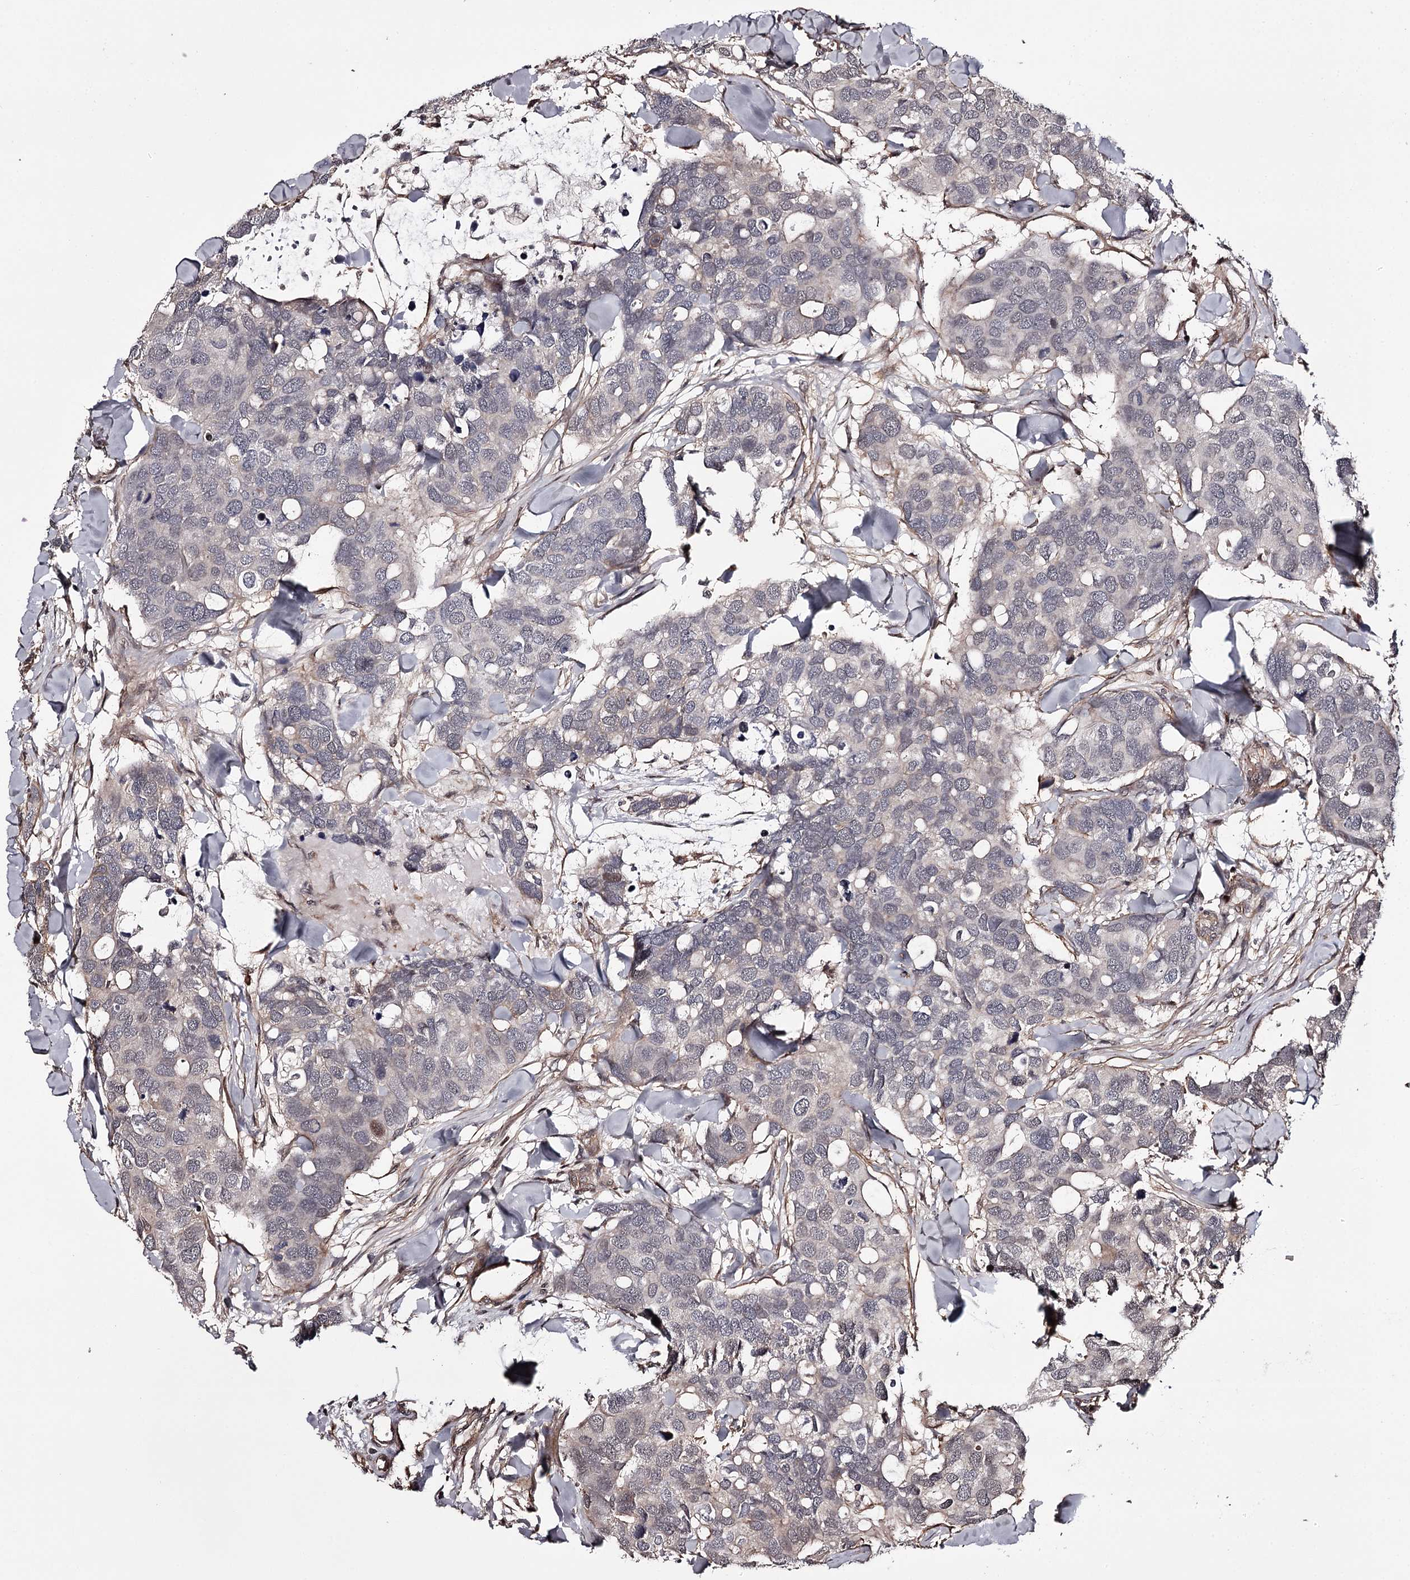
{"staining": {"intensity": "weak", "quantity": "<25%", "location": "nuclear"}, "tissue": "breast cancer", "cell_type": "Tumor cells", "image_type": "cancer", "snomed": [{"axis": "morphology", "description": "Duct carcinoma"}, {"axis": "topography", "description": "Breast"}], "caption": "Breast invasive ductal carcinoma stained for a protein using IHC reveals no expression tumor cells.", "gene": "TTC33", "patient": {"sex": "female", "age": 83}}